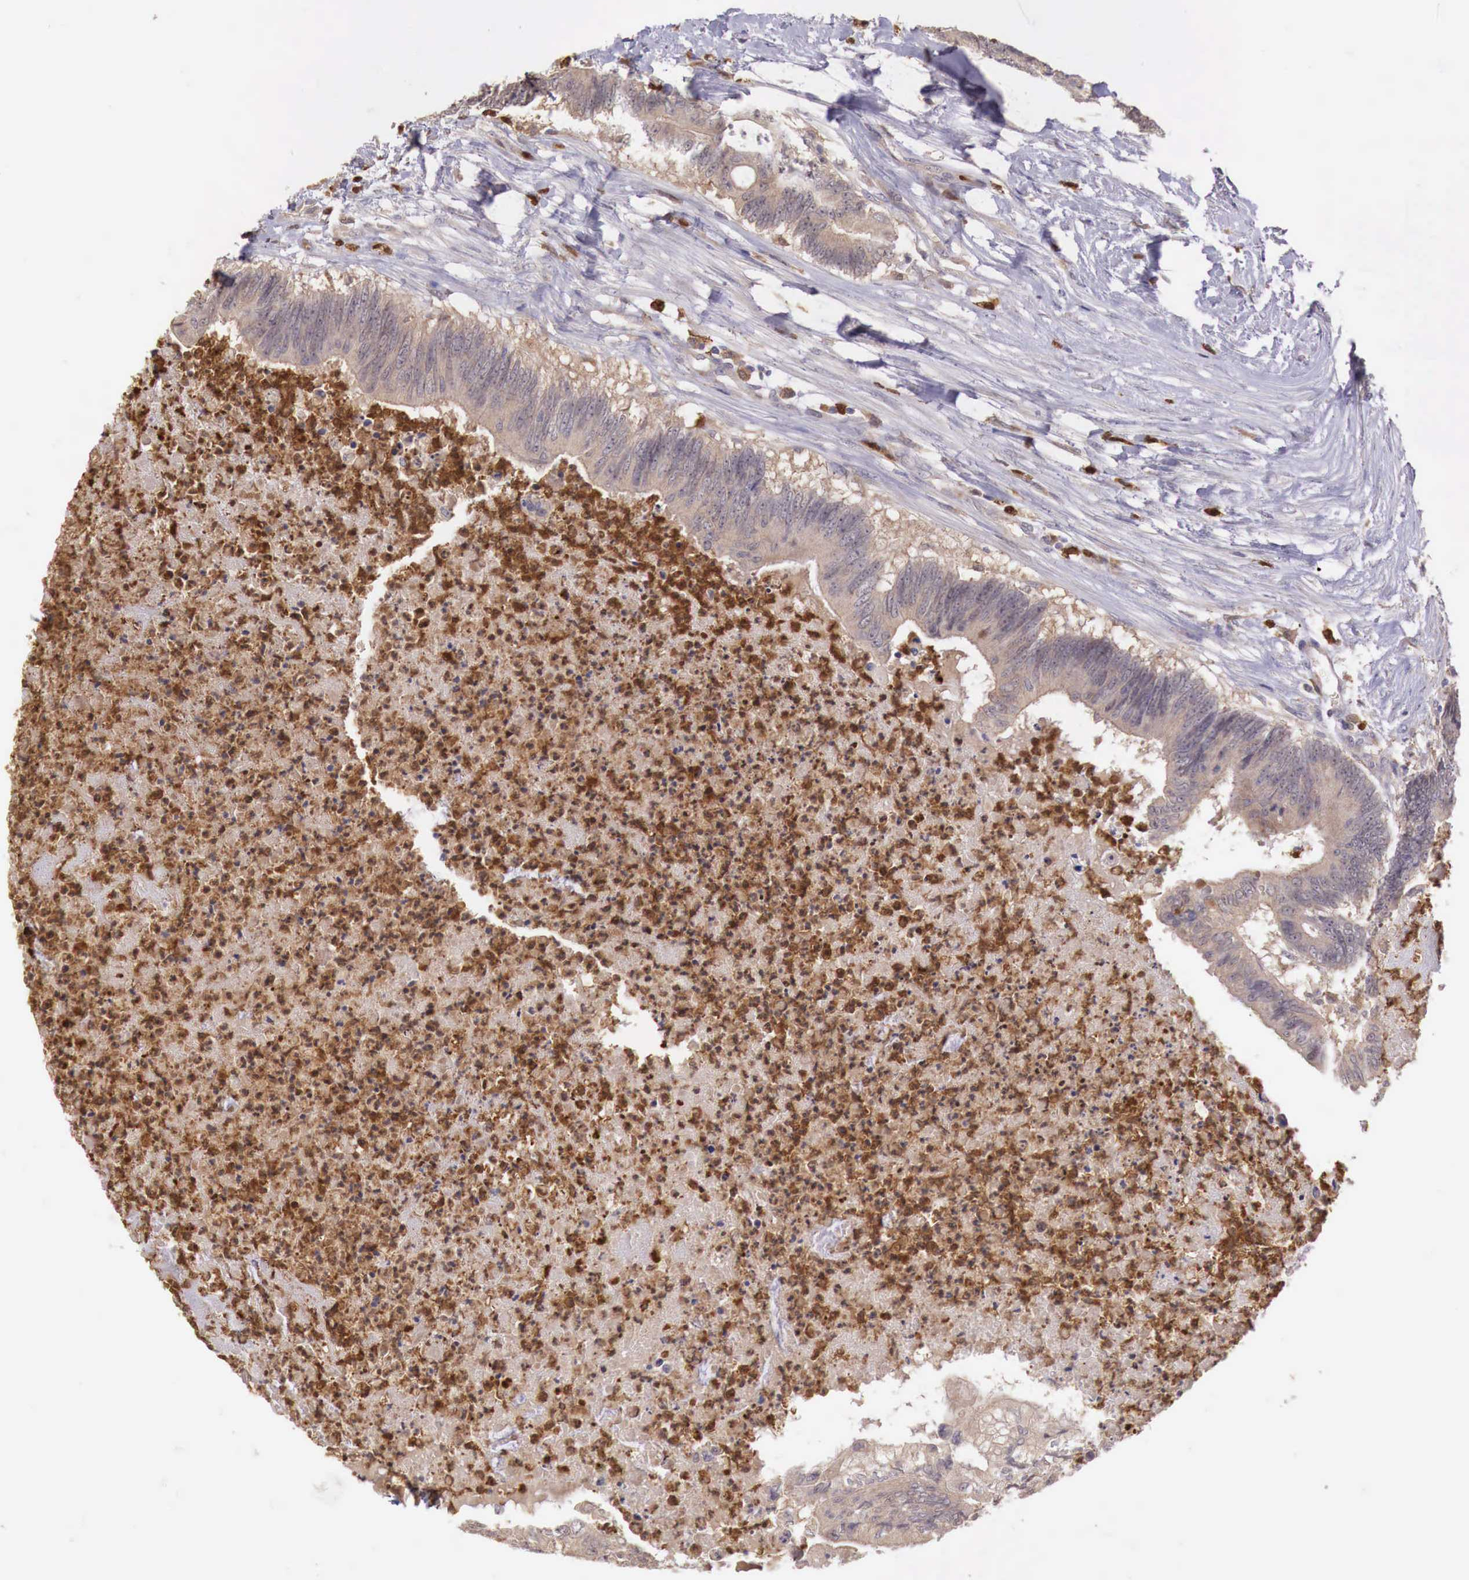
{"staining": {"intensity": "weak", "quantity": ">75%", "location": "cytoplasmic/membranous"}, "tissue": "colorectal cancer", "cell_type": "Tumor cells", "image_type": "cancer", "snomed": [{"axis": "morphology", "description": "Adenocarcinoma, NOS"}, {"axis": "topography", "description": "Colon"}], "caption": "The image exhibits a brown stain indicating the presence of a protein in the cytoplasmic/membranous of tumor cells in adenocarcinoma (colorectal).", "gene": "GAB2", "patient": {"sex": "male", "age": 65}}